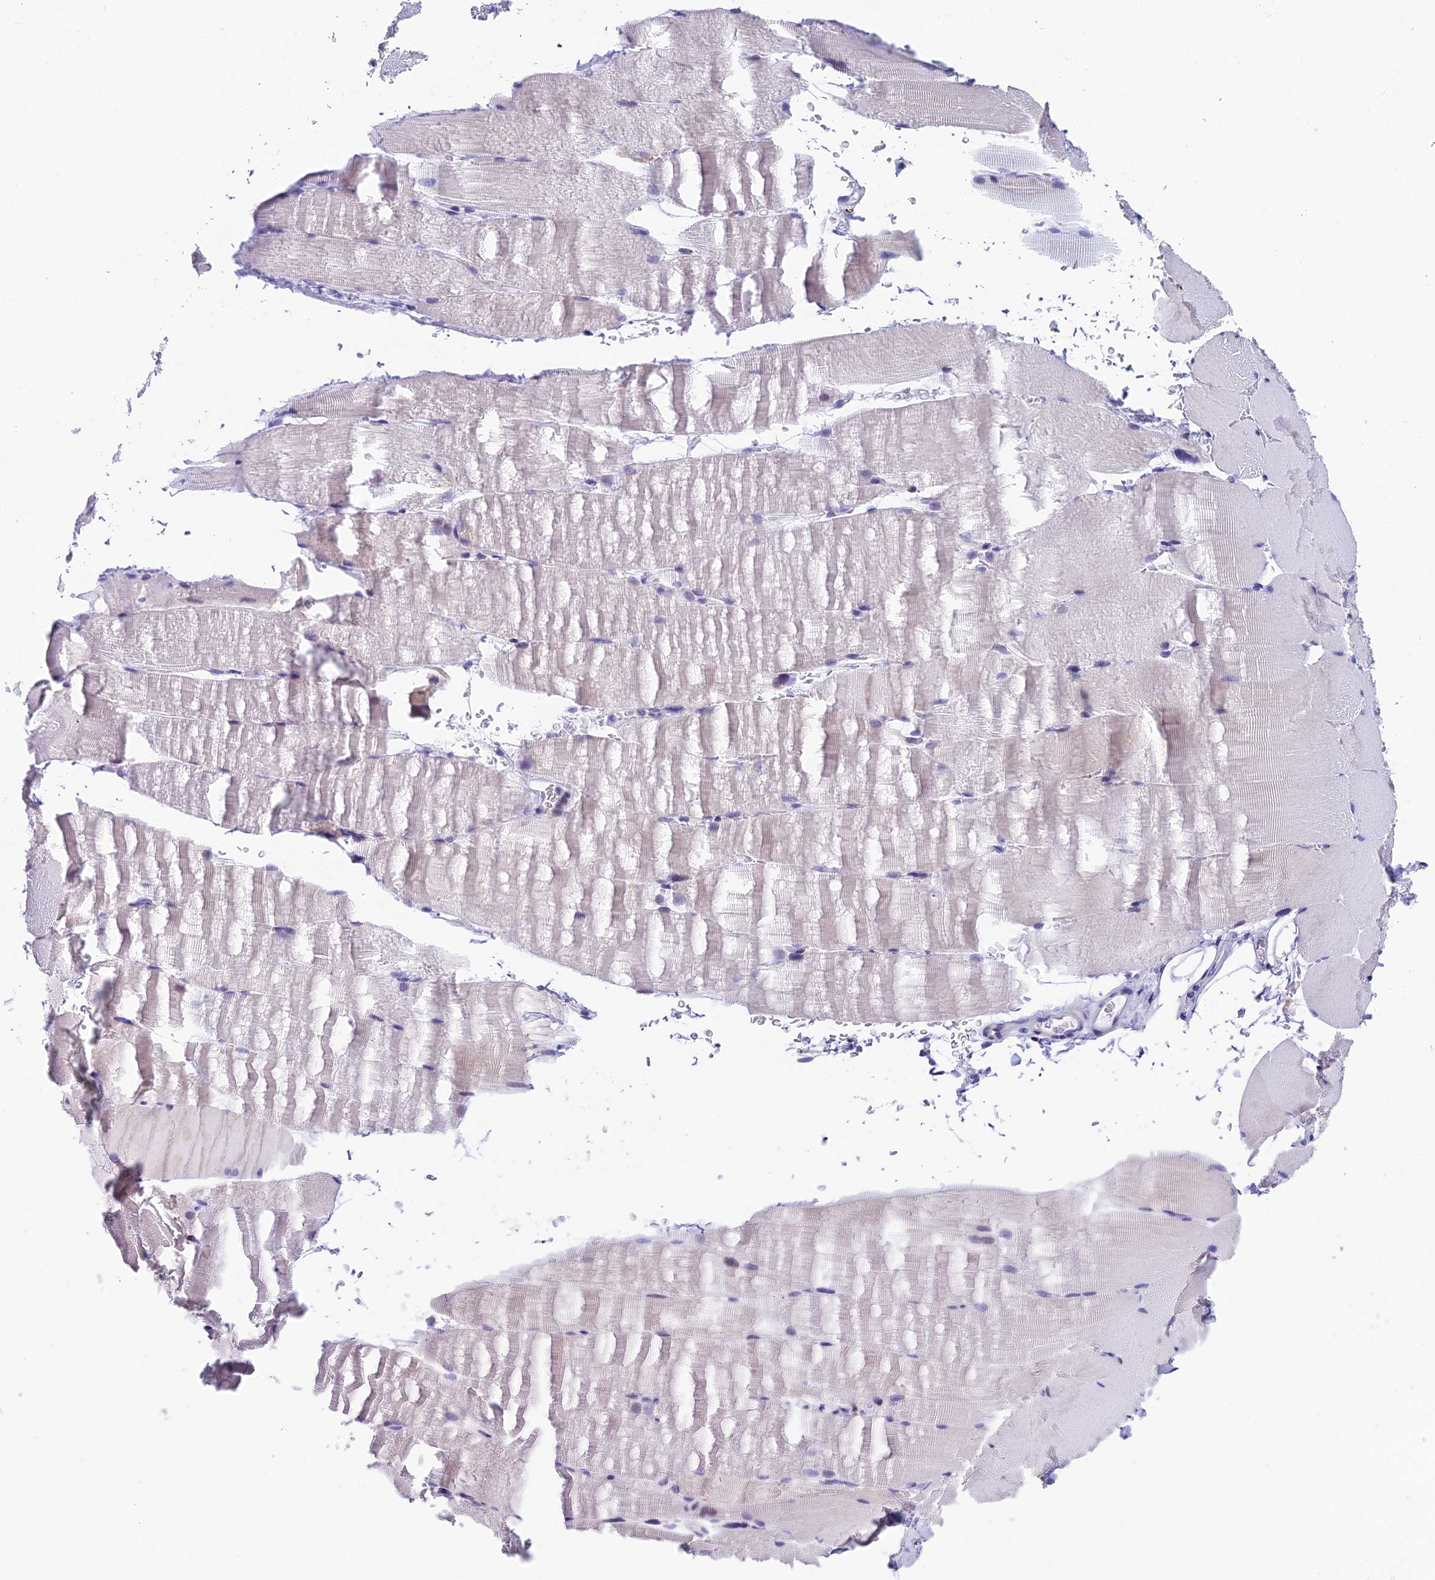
{"staining": {"intensity": "negative", "quantity": "none", "location": "none"}, "tissue": "skeletal muscle", "cell_type": "Myocytes", "image_type": "normal", "snomed": [{"axis": "morphology", "description": "Normal tissue, NOS"}, {"axis": "topography", "description": "Skeletal muscle"}, {"axis": "topography", "description": "Parathyroid gland"}], "caption": "DAB immunohistochemical staining of normal human skeletal muscle demonstrates no significant expression in myocytes. (Immunohistochemistry (ihc), brightfield microscopy, high magnification).", "gene": "REEP4", "patient": {"sex": "female", "age": 37}}